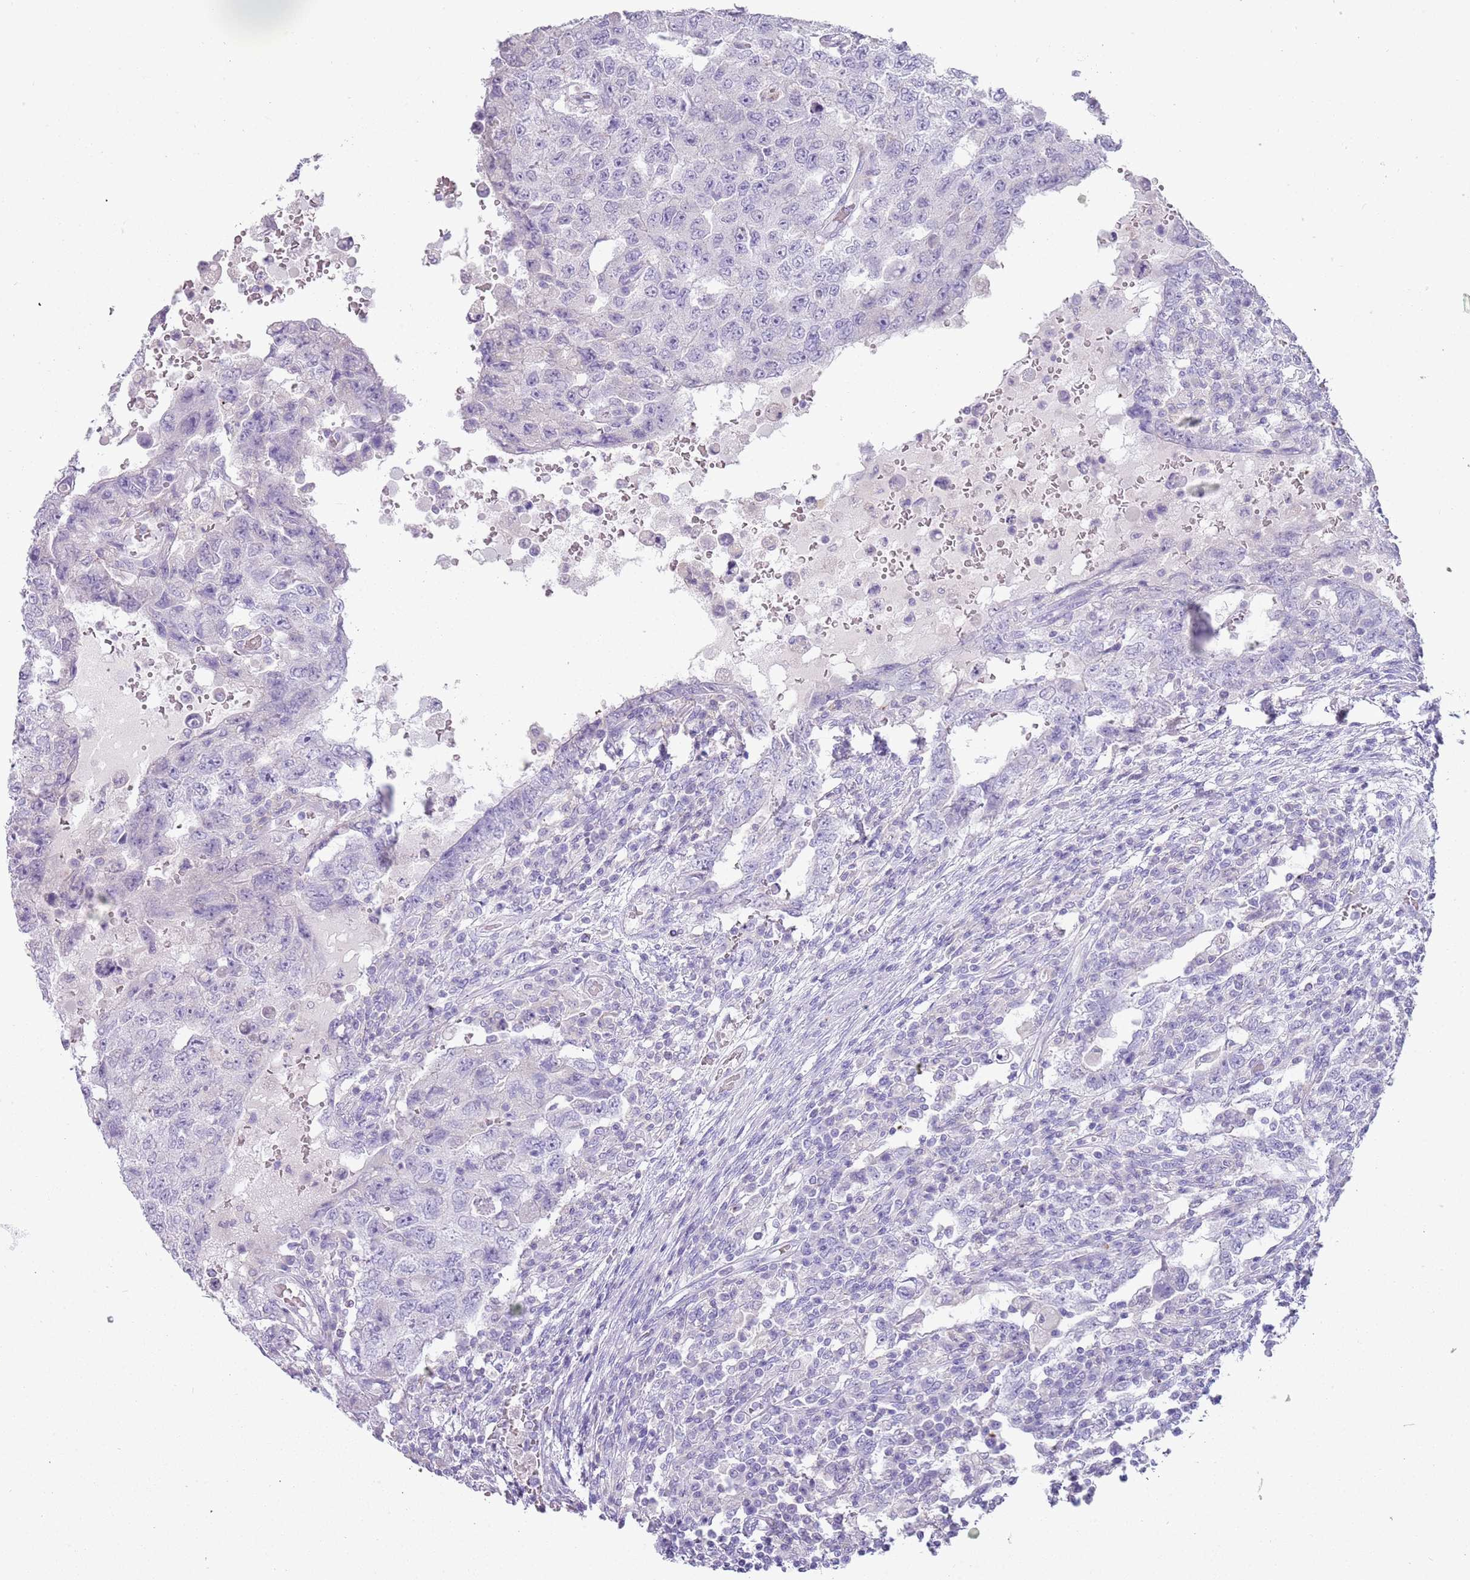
{"staining": {"intensity": "negative", "quantity": "none", "location": "none"}, "tissue": "testis cancer", "cell_type": "Tumor cells", "image_type": "cancer", "snomed": [{"axis": "morphology", "description": "Carcinoma, Embryonal, NOS"}, {"axis": "topography", "description": "Testis"}], "caption": "Protein analysis of testis cancer exhibits no significant staining in tumor cells.", "gene": "NBPF20", "patient": {"sex": "male", "age": 26}}